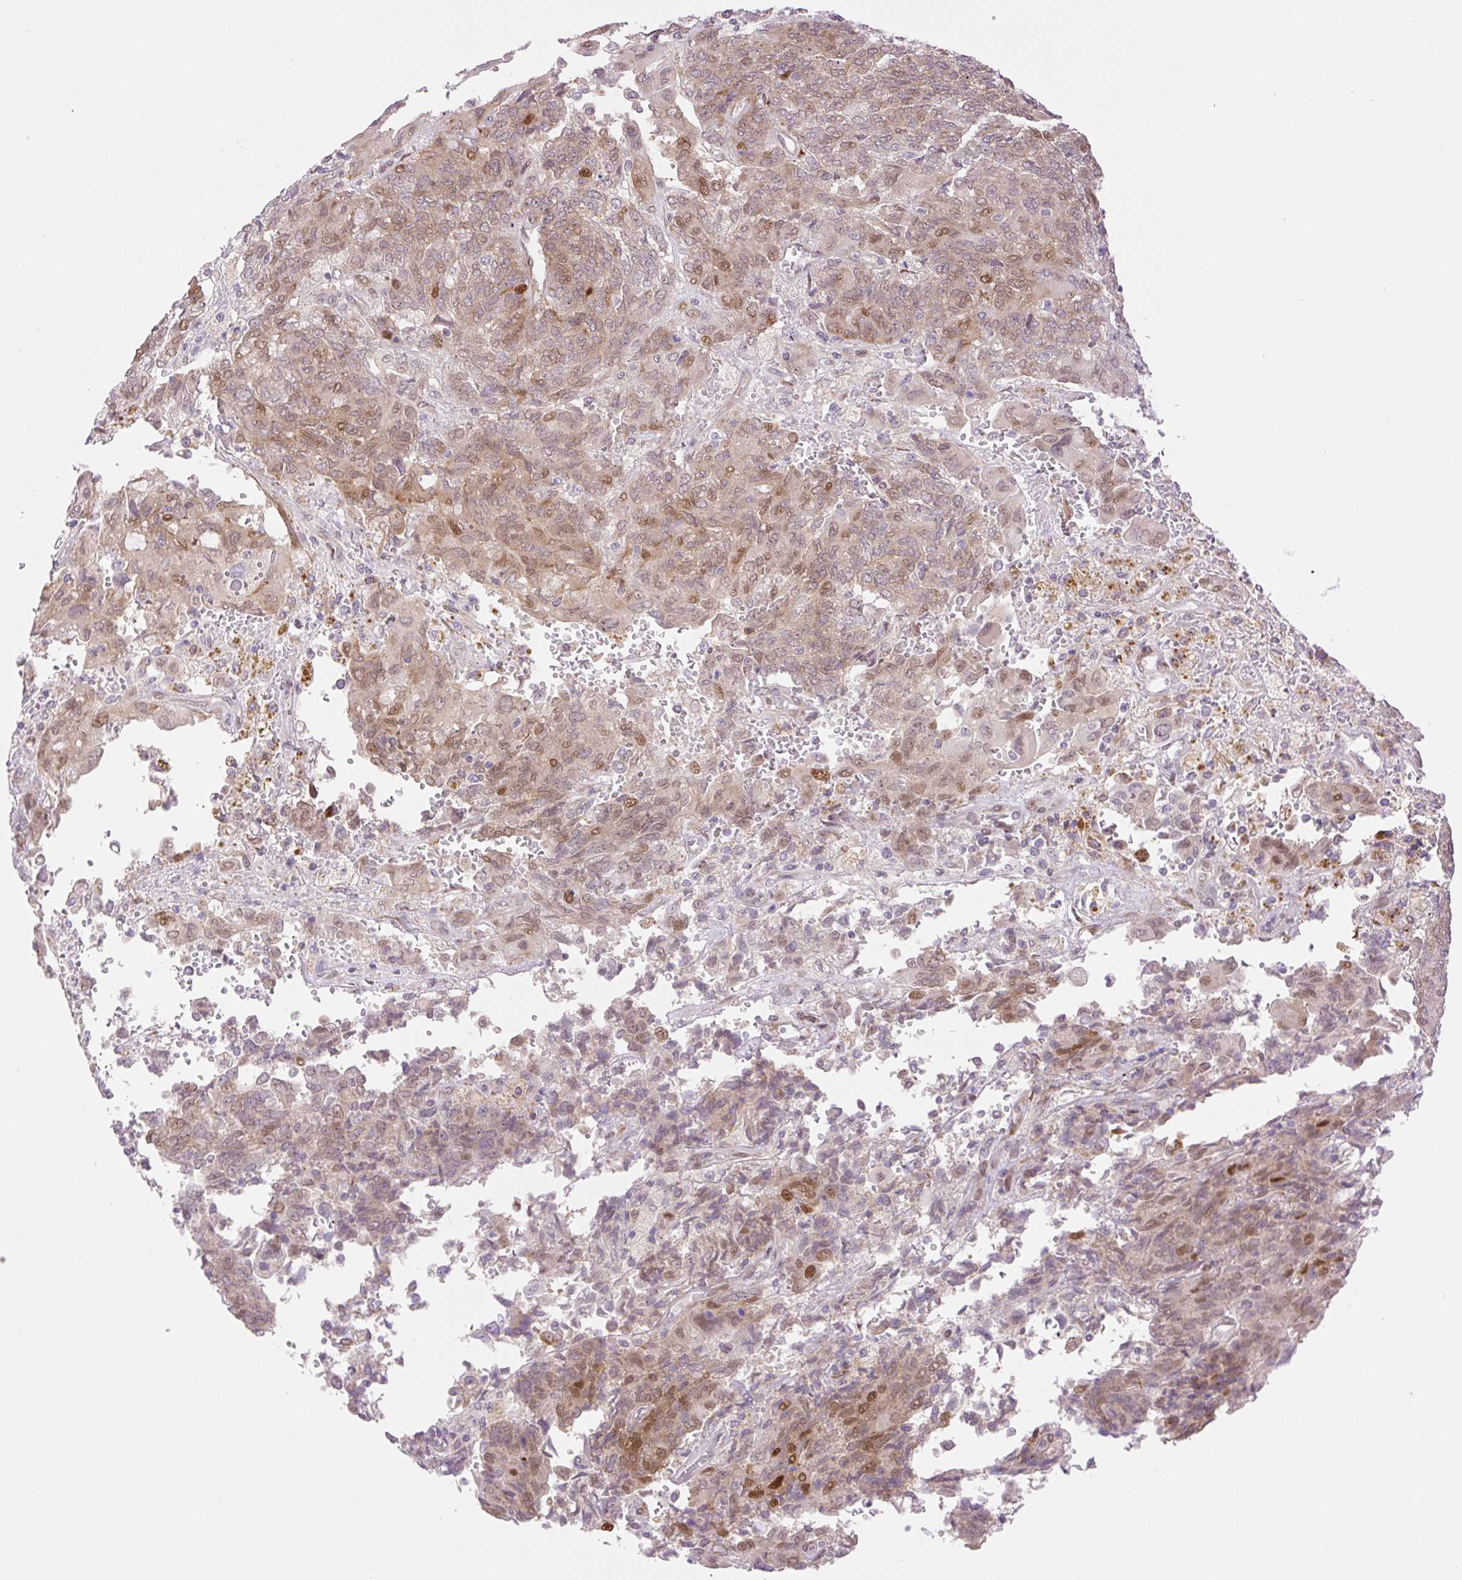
{"staining": {"intensity": "moderate", "quantity": ">75%", "location": "cytoplasmic/membranous,nuclear"}, "tissue": "endometrial cancer", "cell_type": "Tumor cells", "image_type": "cancer", "snomed": [{"axis": "morphology", "description": "Adenocarcinoma, NOS"}, {"axis": "topography", "description": "Endometrium"}], "caption": "An IHC micrograph of neoplastic tissue is shown. Protein staining in brown labels moderate cytoplasmic/membranous and nuclear positivity in adenocarcinoma (endometrial) within tumor cells. (DAB (3,3'-diaminobenzidine) IHC with brightfield microscopy, high magnification).", "gene": "ZFP41", "patient": {"sex": "female", "age": 80}}